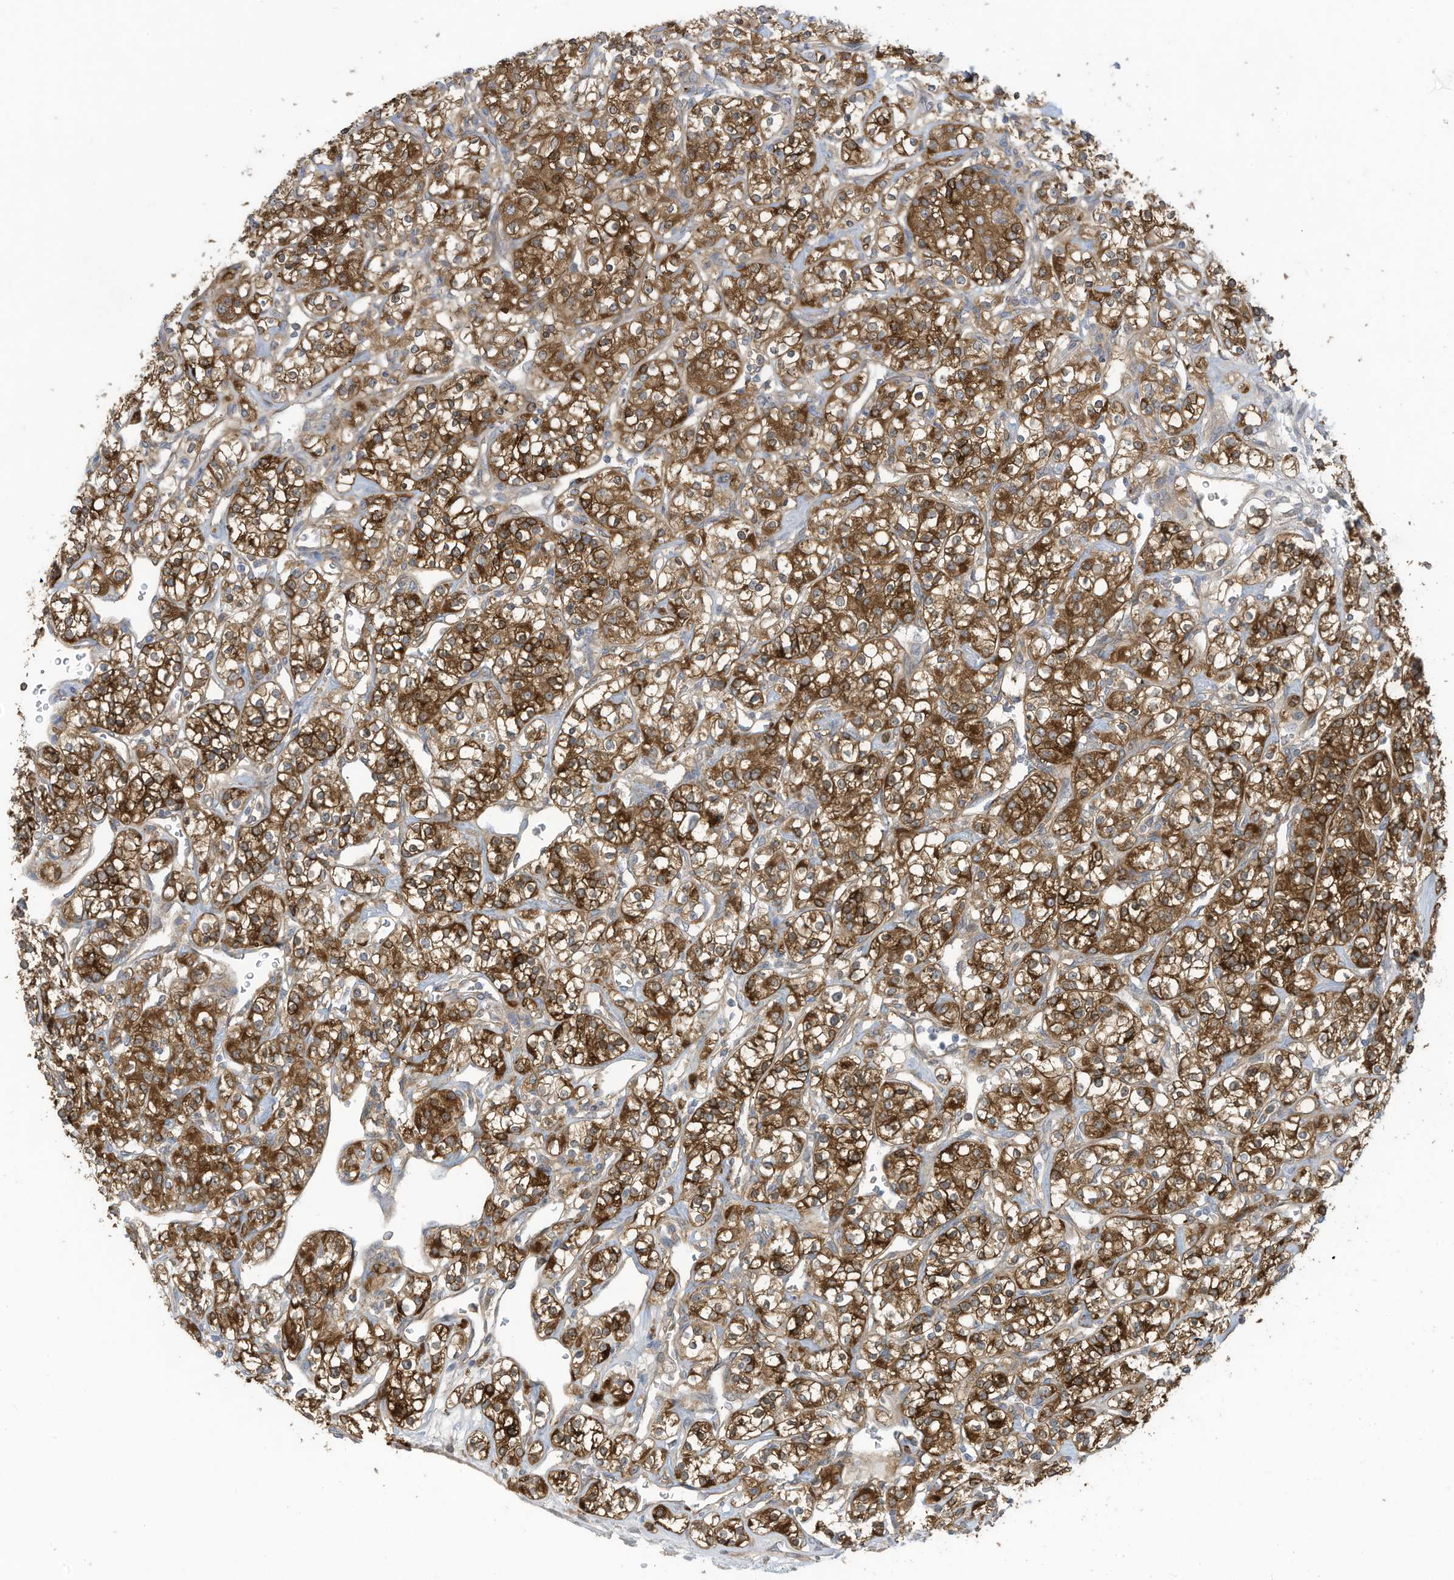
{"staining": {"intensity": "strong", "quantity": ">75%", "location": "cytoplasmic/membranous"}, "tissue": "renal cancer", "cell_type": "Tumor cells", "image_type": "cancer", "snomed": [{"axis": "morphology", "description": "Adenocarcinoma, NOS"}, {"axis": "topography", "description": "Kidney"}], "caption": "Human renal cancer (adenocarcinoma) stained with a brown dye demonstrates strong cytoplasmic/membranous positive expression in approximately >75% of tumor cells.", "gene": "ADI1", "patient": {"sex": "male", "age": 77}}